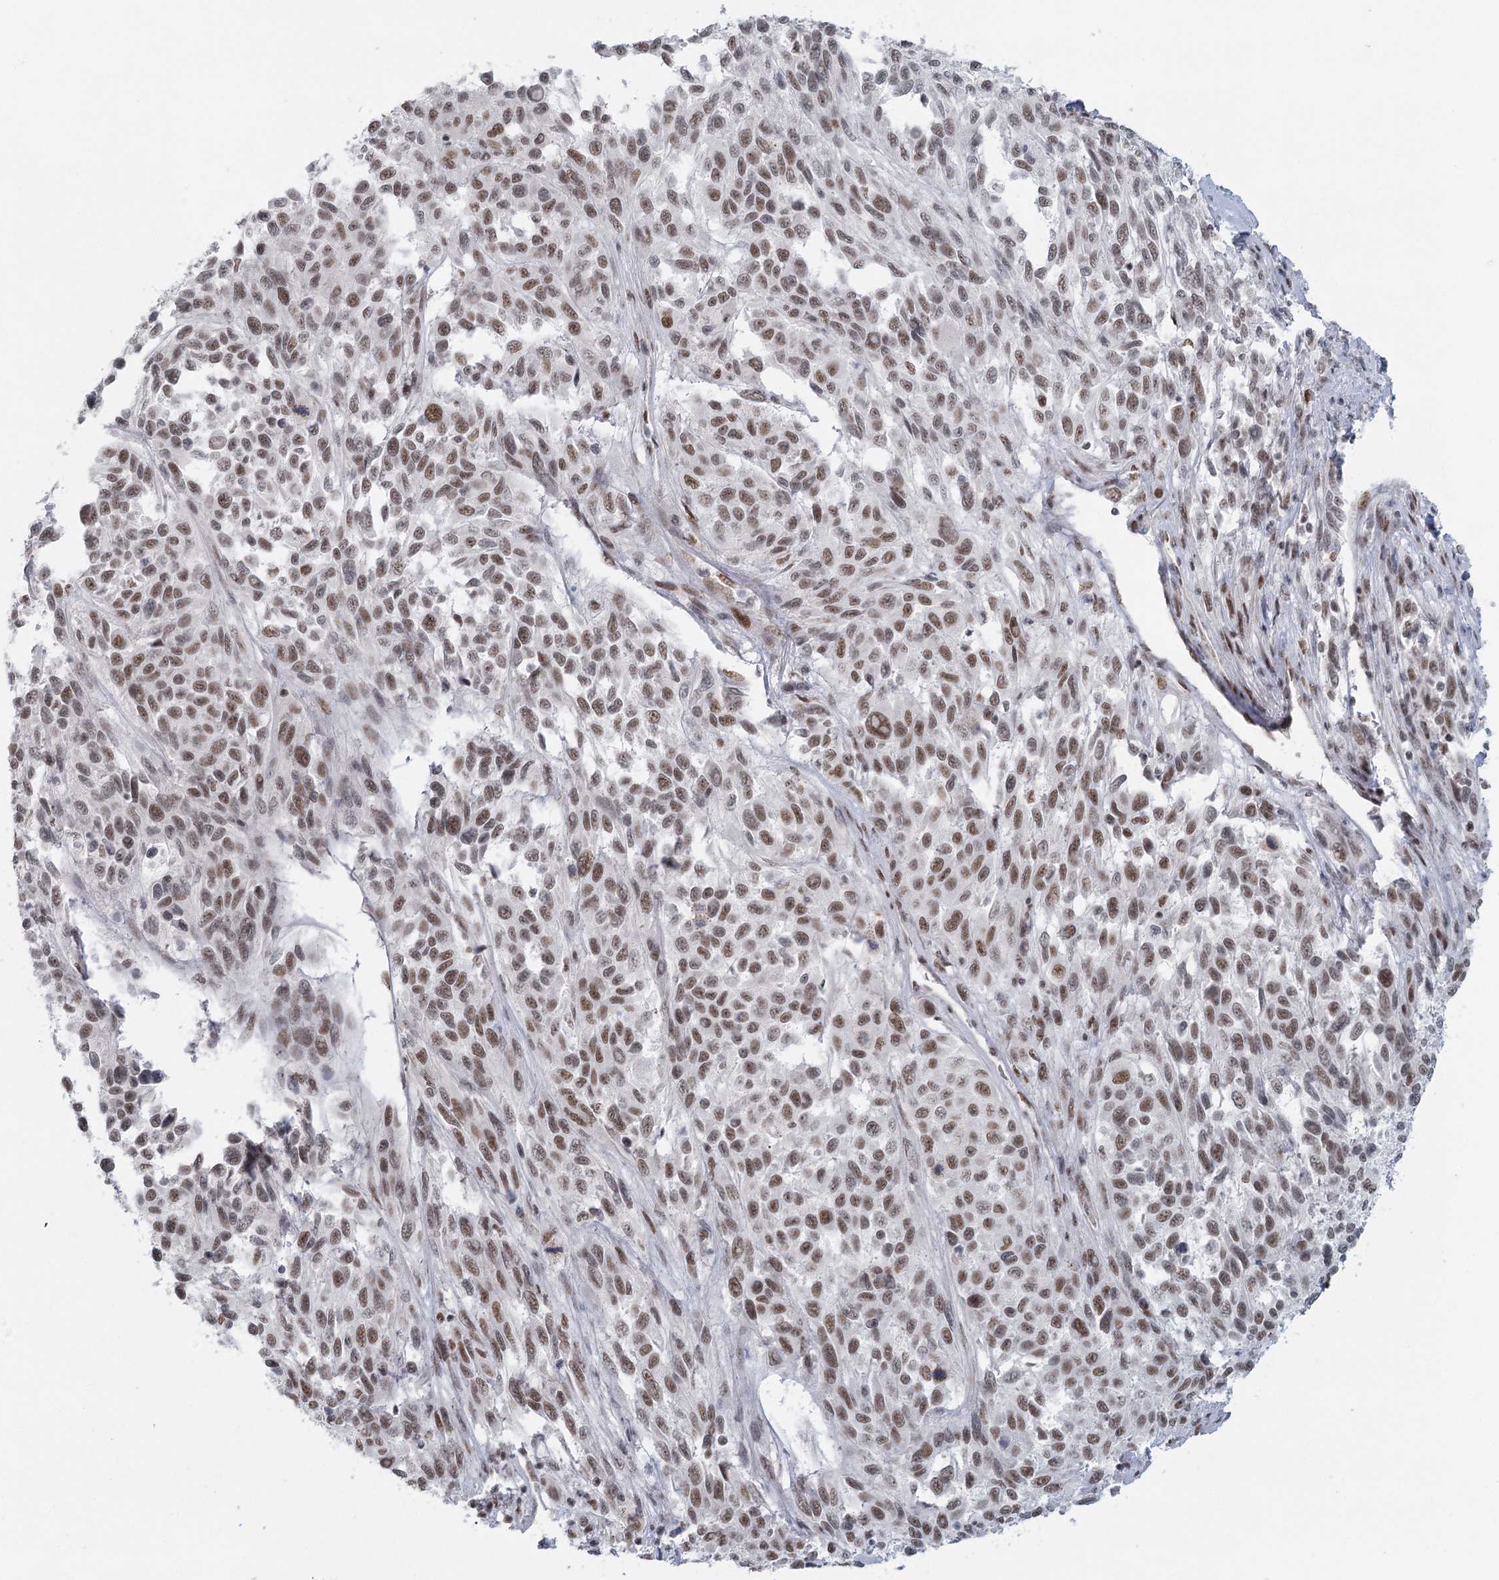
{"staining": {"intensity": "moderate", "quantity": ">75%", "location": "nuclear"}, "tissue": "melanoma", "cell_type": "Tumor cells", "image_type": "cancer", "snomed": [{"axis": "morphology", "description": "Malignant melanoma, Metastatic site"}, {"axis": "topography", "description": "Lymph node"}], "caption": "The immunohistochemical stain highlights moderate nuclear staining in tumor cells of melanoma tissue. The staining was performed using DAB (3,3'-diaminobenzidine) to visualize the protein expression in brown, while the nuclei were stained in blue with hematoxylin (Magnification: 20x).", "gene": "U2SURP", "patient": {"sex": "male", "age": 61}}